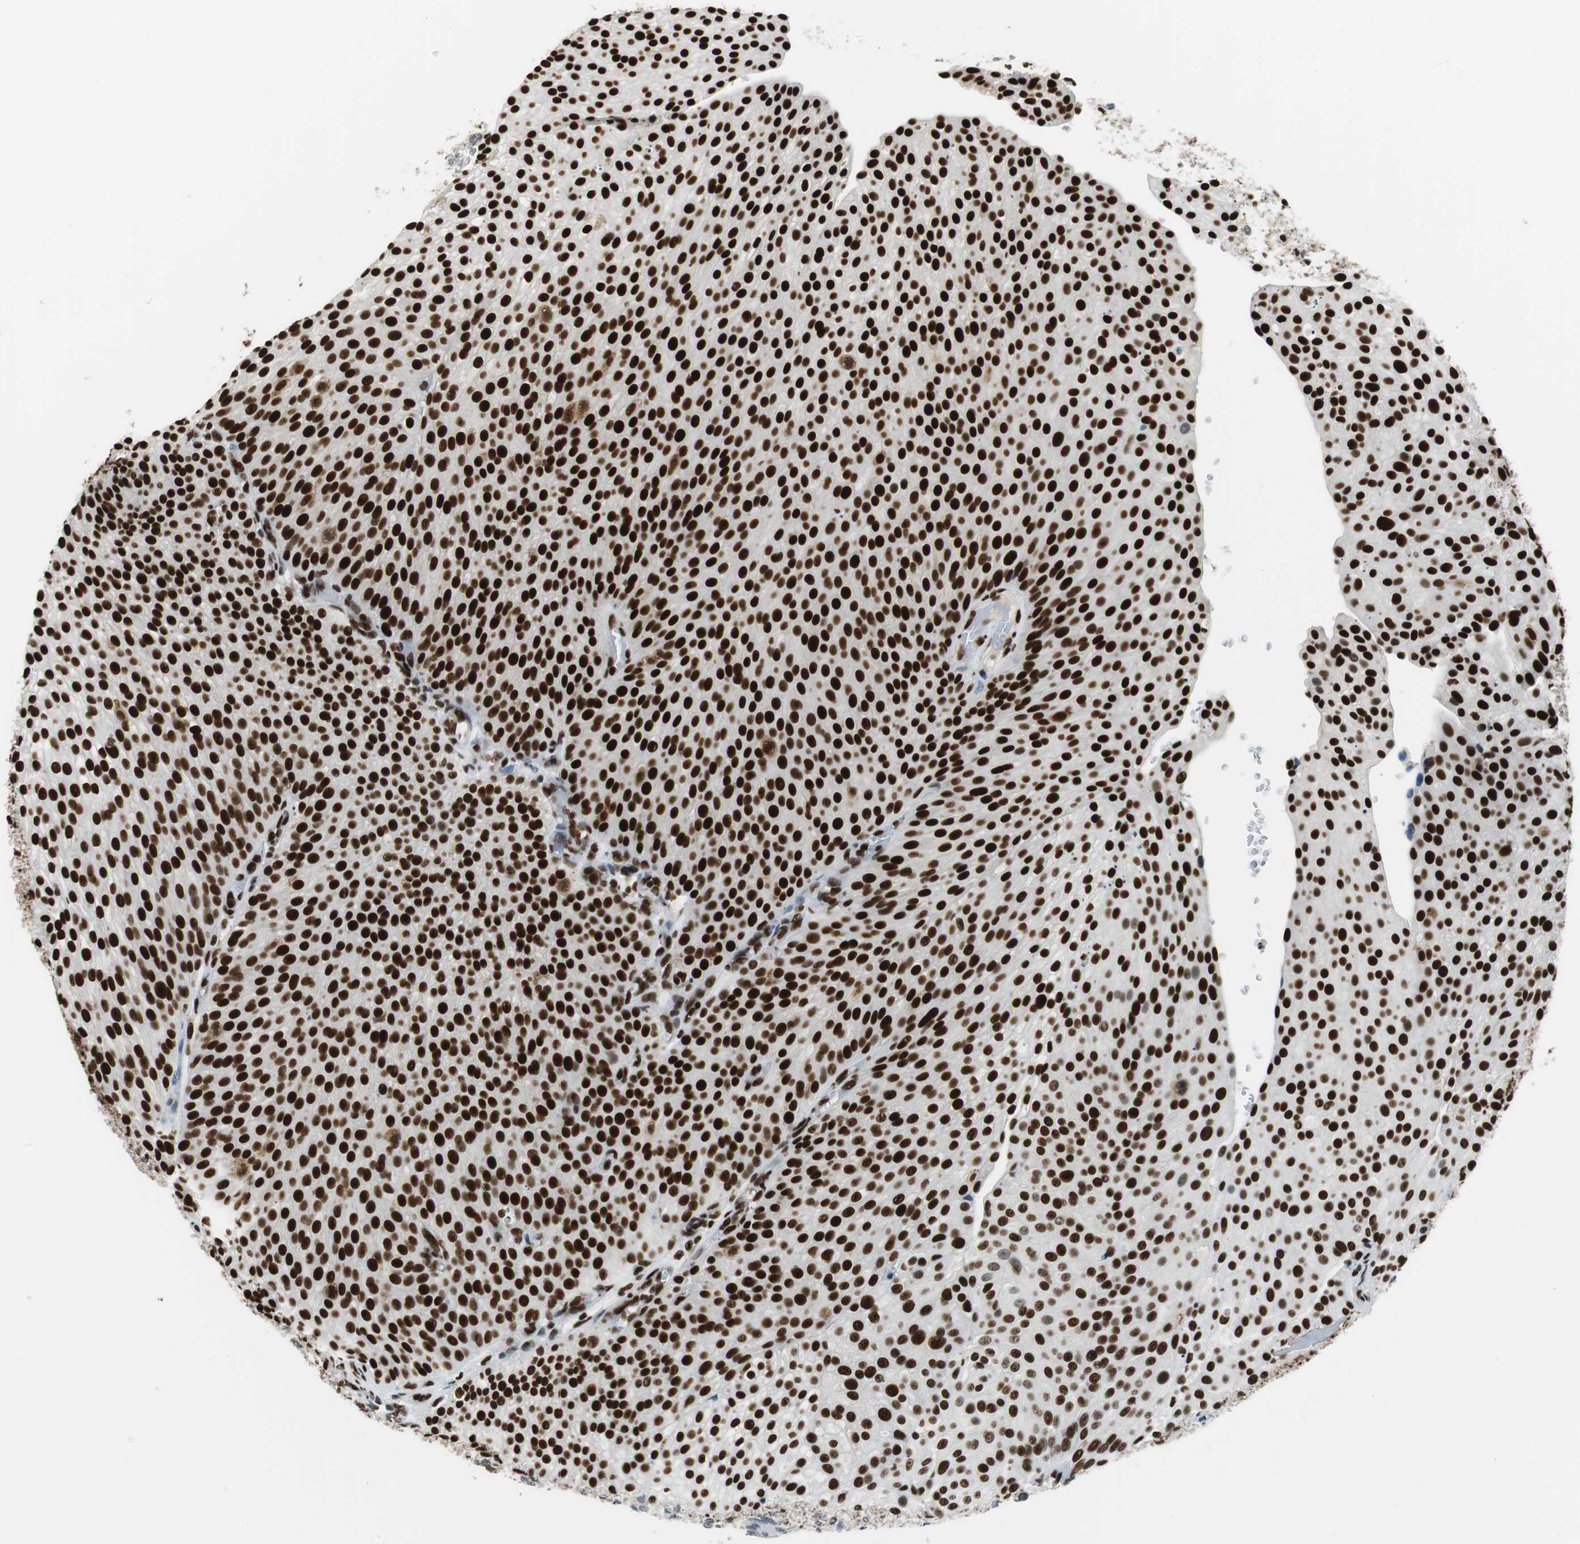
{"staining": {"intensity": "strong", "quantity": ">75%", "location": "nuclear"}, "tissue": "urothelial cancer", "cell_type": "Tumor cells", "image_type": "cancer", "snomed": [{"axis": "morphology", "description": "Urothelial carcinoma, Low grade"}, {"axis": "topography", "description": "Smooth muscle"}, {"axis": "topography", "description": "Urinary bladder"}], "caption": "High-power microscopy captured an immunohistochemistry (IHC) micrograph of urothelial cancer, revealing strong nuclear positivity in about >75% of tumor cells.", "gene": "PRKDC", "patient": {"sex": "male", "age": 60}}